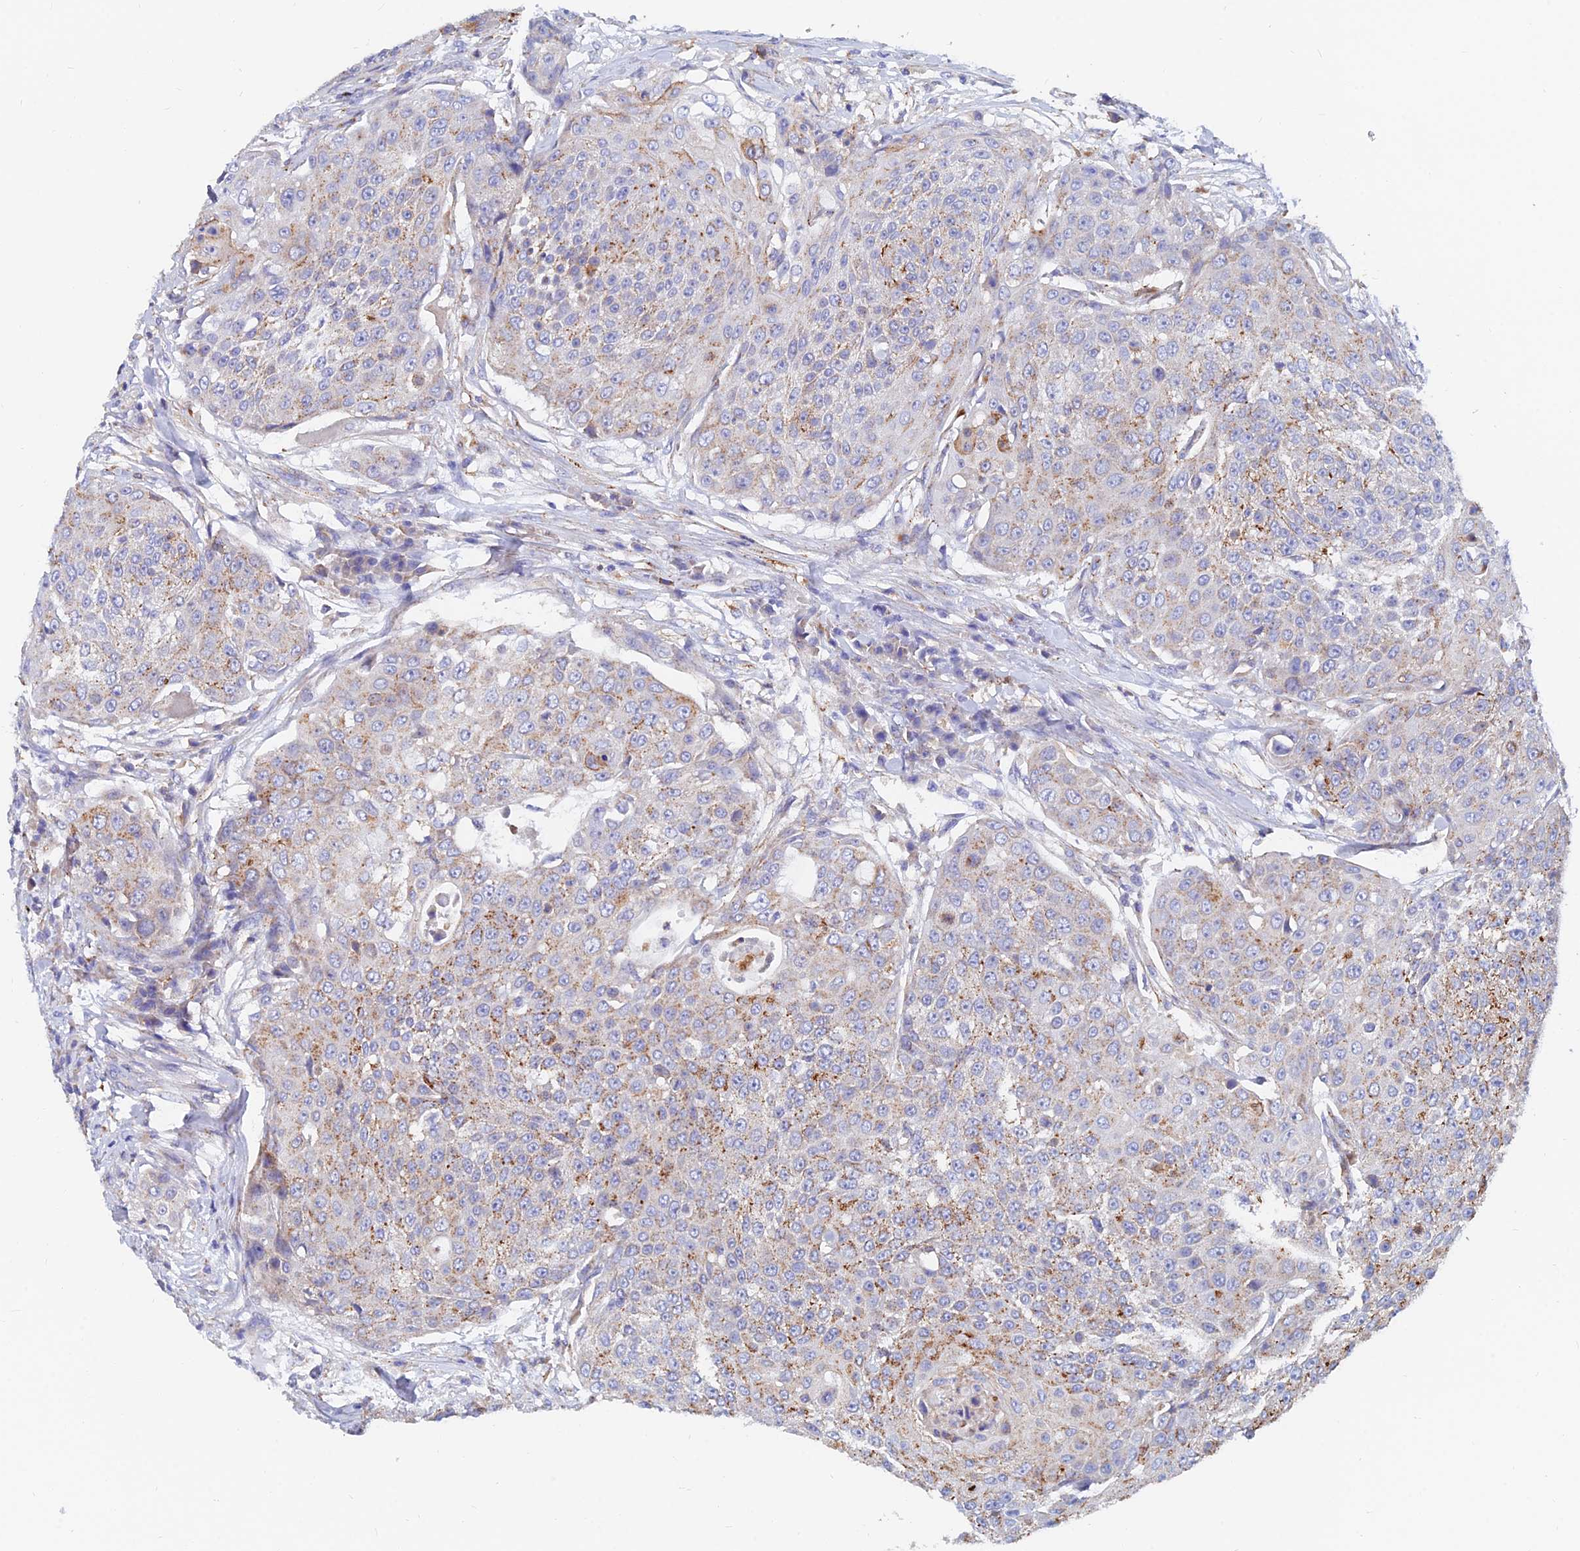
{"staining": {"intensity": "moderate", "quantity": ">75%", "location": "cytoplasmic/membranous"}, "tissue": "urothelial cancer", "cell_type": "Tumor cells", "image_type": "cancer", "snomed": [{"axis": "morphology", "description": "Urothelial carcinoma, High grade"}, {"axis": "topography", "description": "Urinary bladder"}], "caption": "DAB immunohistochemical staining of human high-grade urothelial carcinoma exhibits moderate cytoplasmic/membranous protein staining in about >75% of tumor cells.", "gene": "SPNS1", "patient": {"sex": "female", "age": 63}}